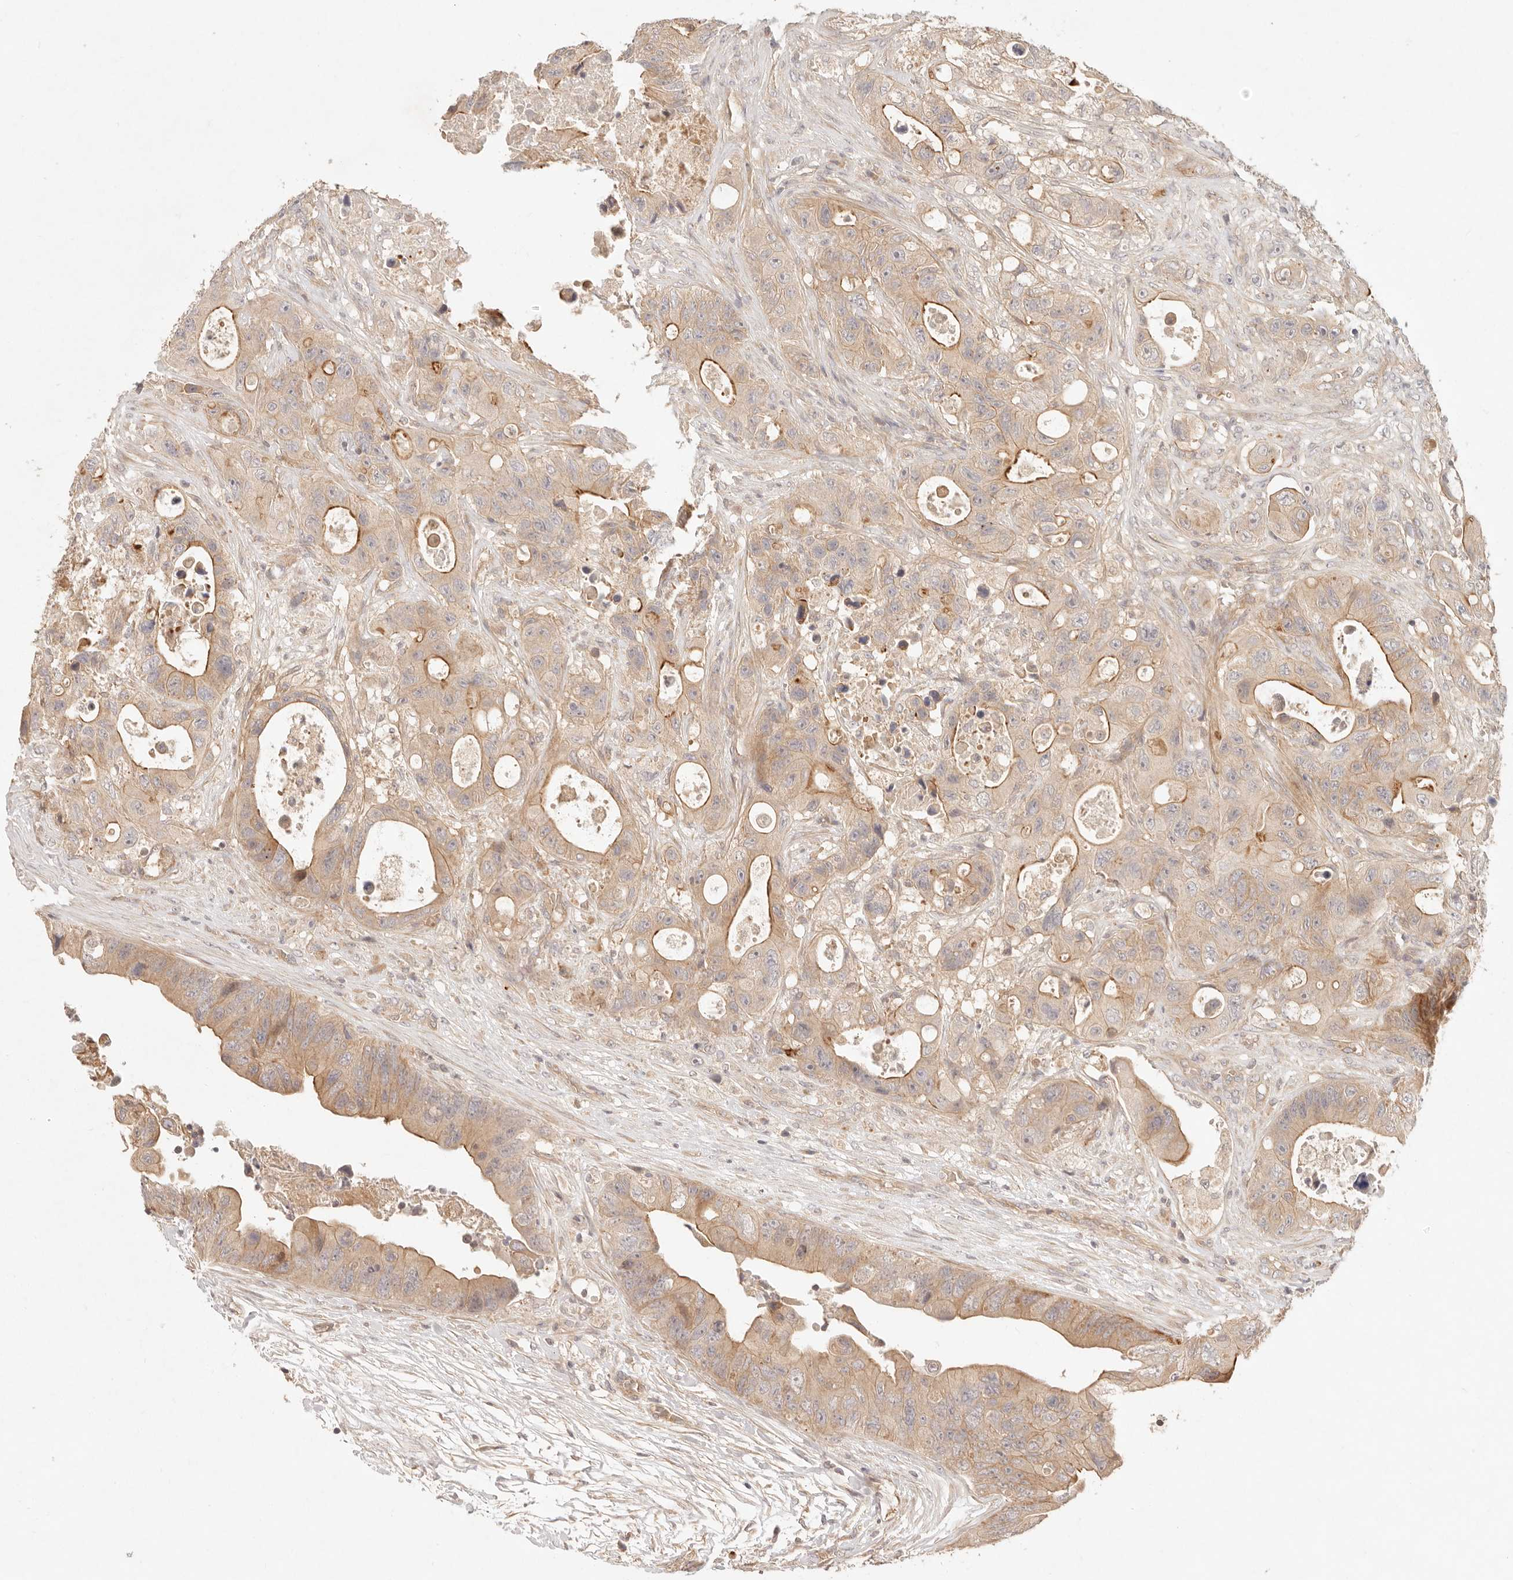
{"staining": {"intensity": "moderate", "quantity": "25%-75%", "location": "cytoplasmic/membranous"}, "tissue": "colorectal cancer", "cell_type": "Tumor cells", "image_type": "cancer", "snomed": [{"axis": "morphology", "description": "Adenocarcinoma, NOS"}, {"axis": "topography", "description": "Colon"}], "caption": "Immunohistochemical staining of human colorectal cancer shows medium levels of moderate cytoplasmic/membranous expression in about 25%-75% of tumor cells.", "gene": "PPP1R3B", "patient": {"sex": "female", "age": 46}}